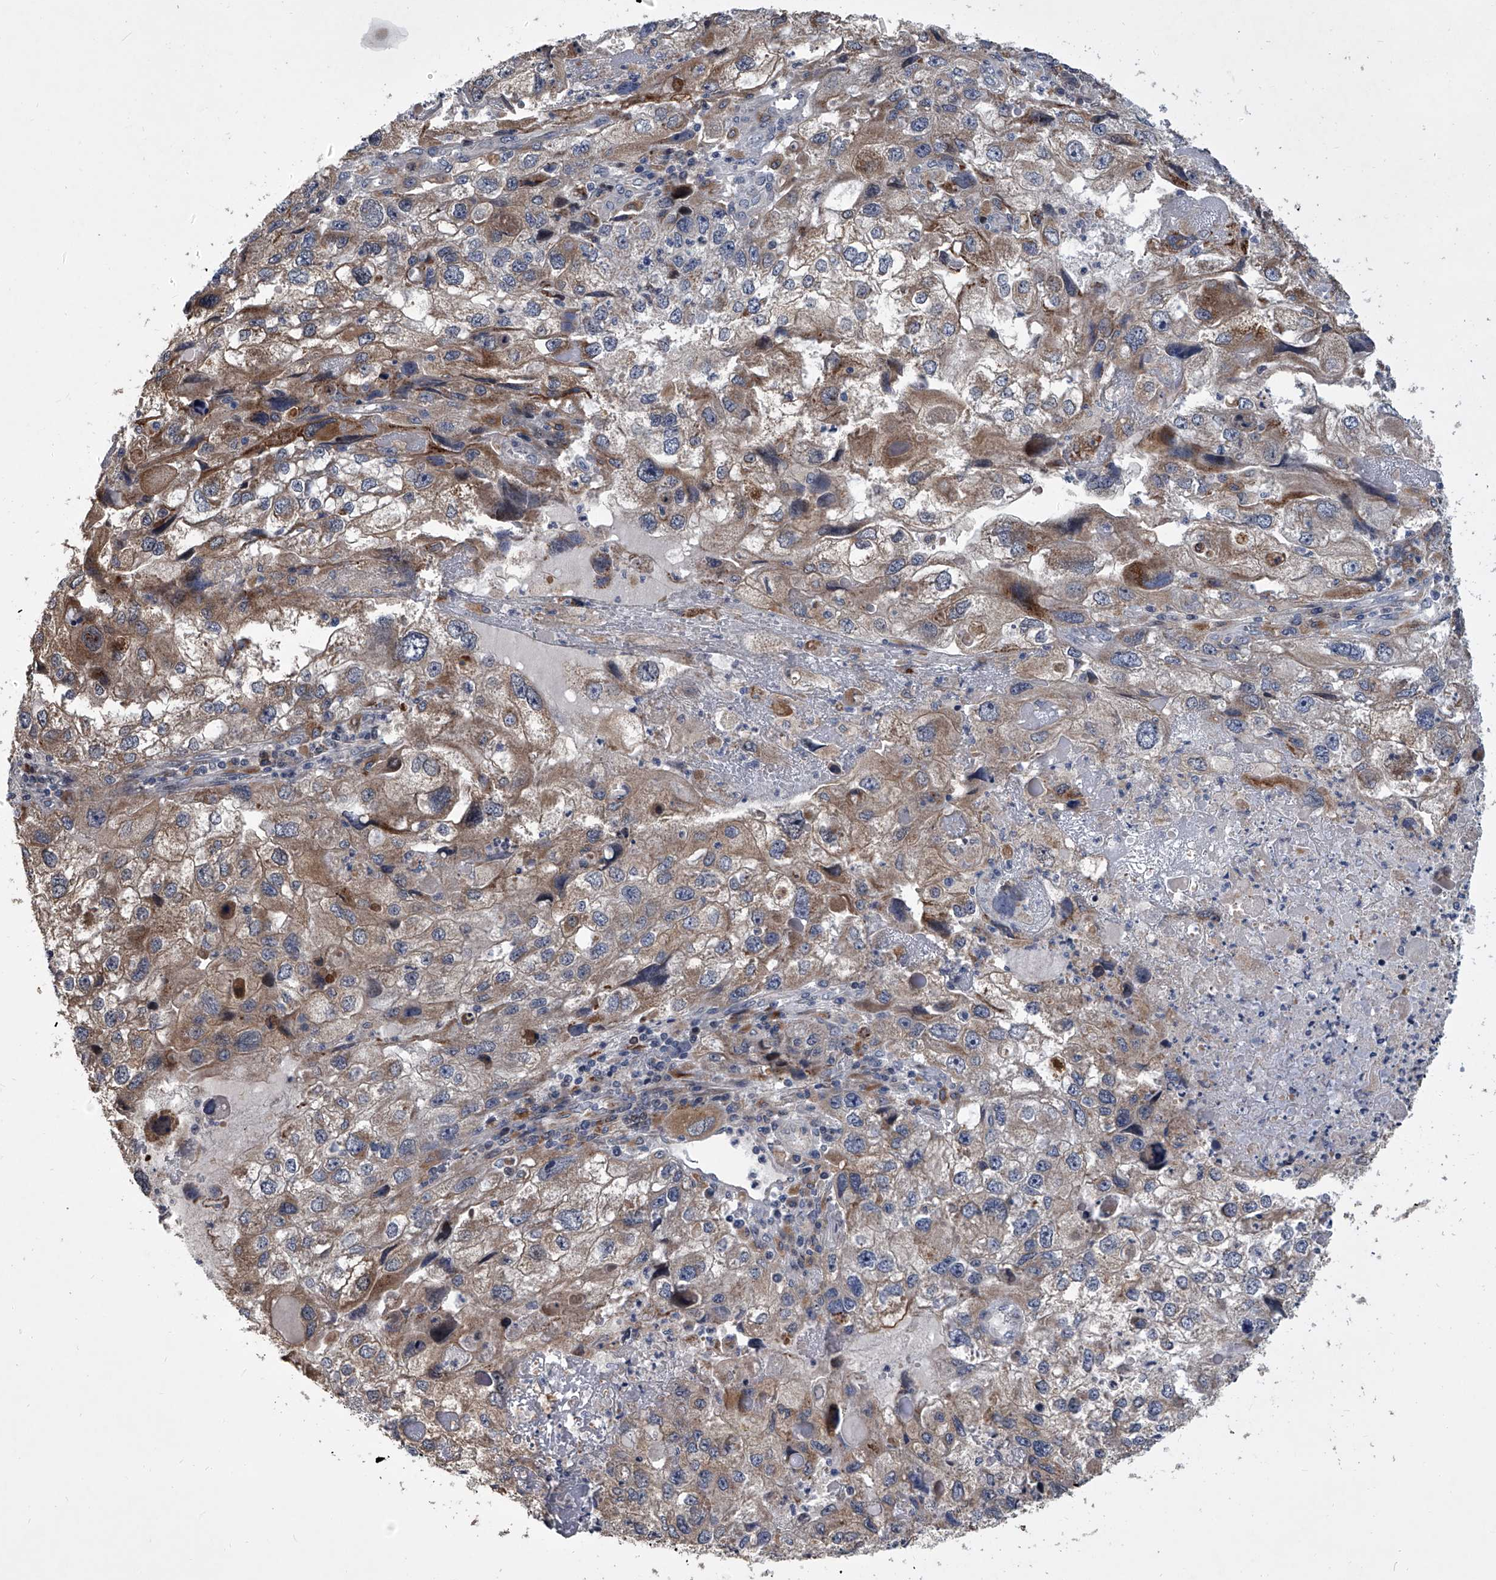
{"staining": {"intensity": "moderate", "quantity": "25%-75%", "location": "cytoplasmic/membranous"}, "tissue": "endometrial cancer", "cell_type": "Tumor cells", "image_type": "cancer", "snomed": [{"axis": "morphology", "description": "Adenocarcinoma, NOS"}, {"axis": "topography", "description": "Endometrium"}], "caption": "A brown stain shows moderate cytoplasmic/membranous expression of a protein in endometrial cancer (adenocarcinoma) tumor cells.", "gene": "TRIM8", "patient": {"sex": "female", "age": 49}}